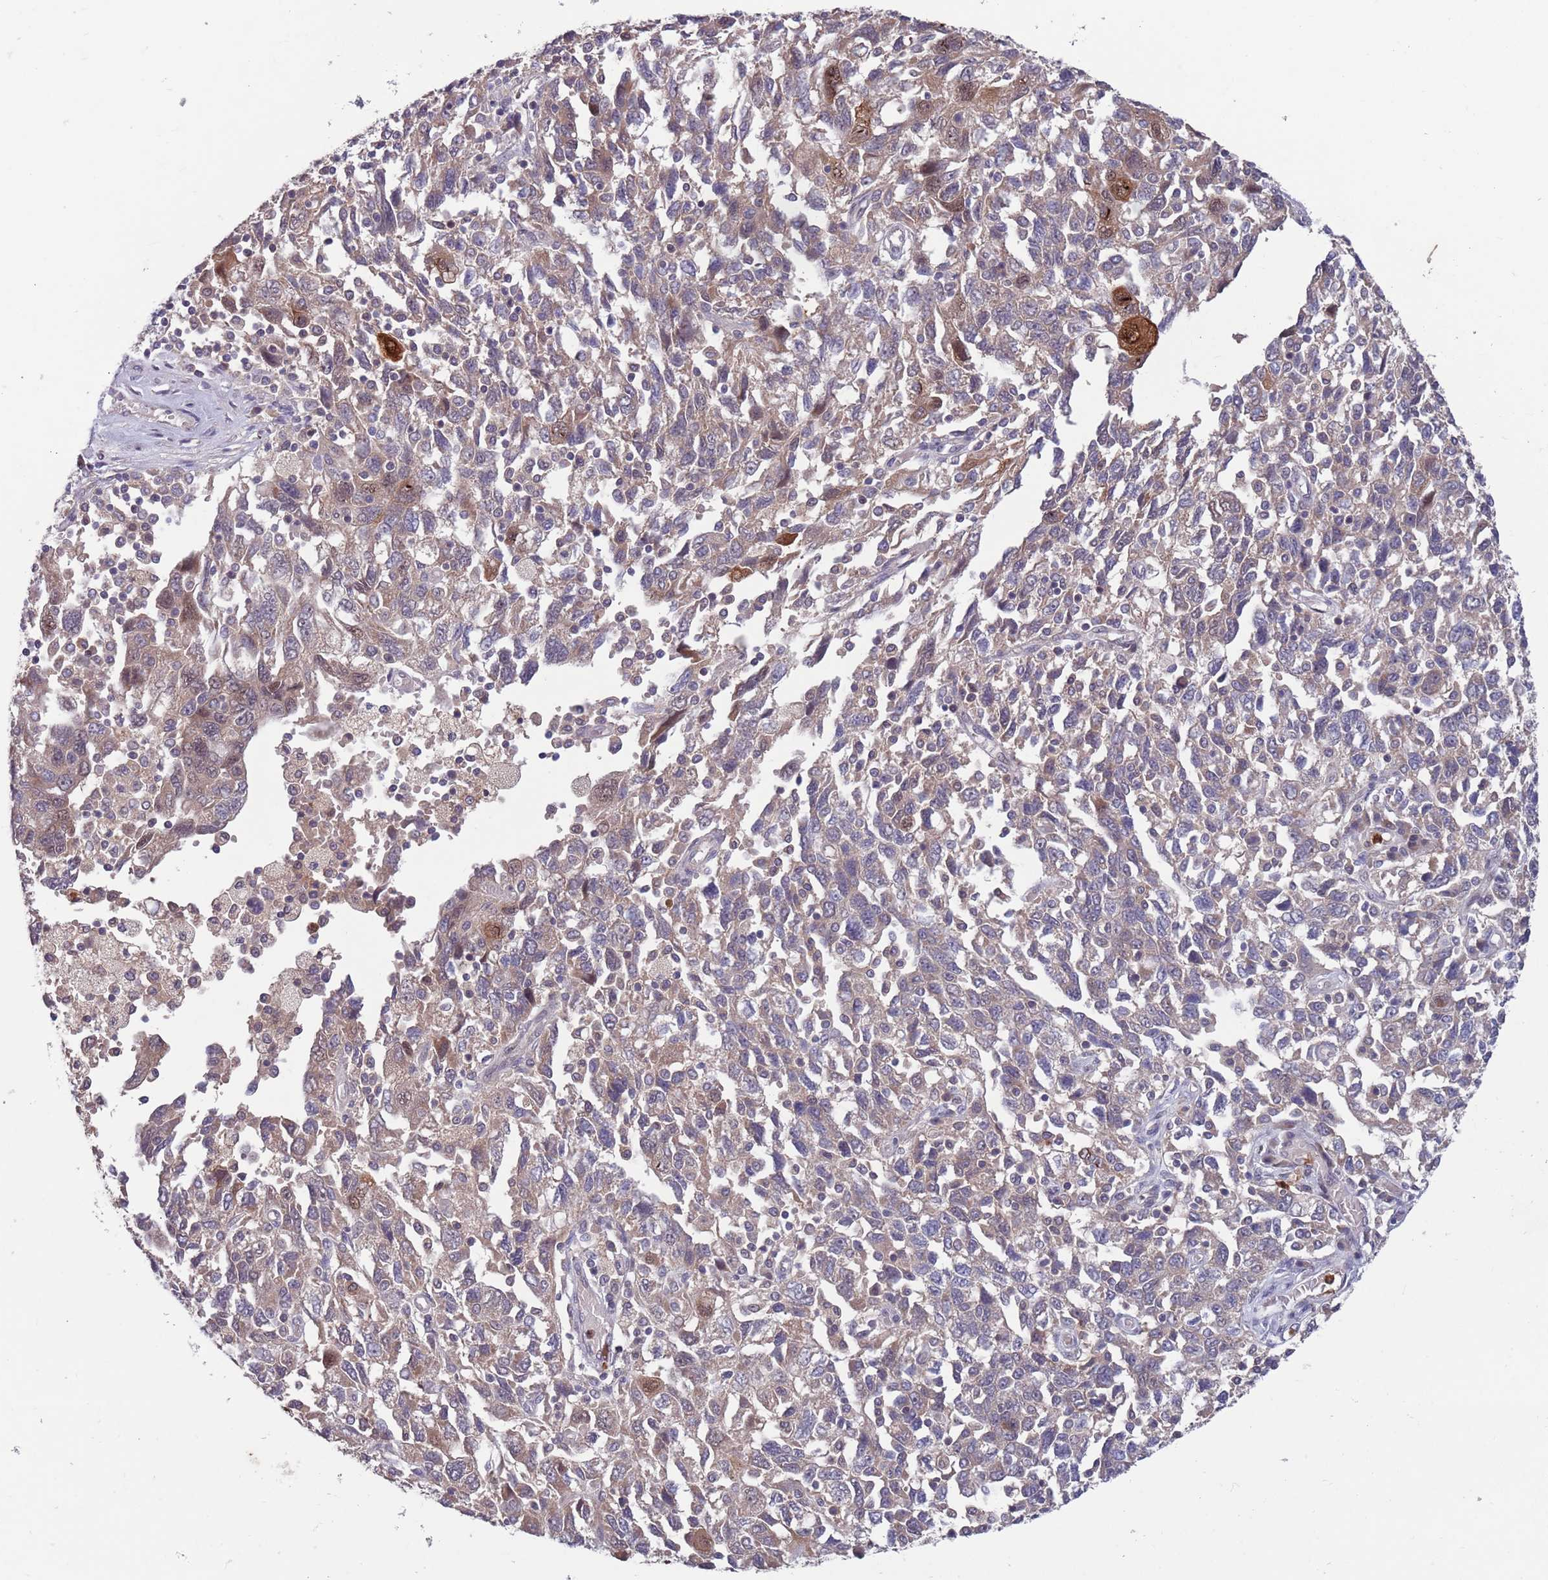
{"staining": {"intensity": "moderate", "quantity": "<25%", "location": "cytoplasmic/membranous"}, "tissue": "ovarian cancer", "cell_type": "Tumor cells", "image_type": "cancer", "snomed": [{"axis": "morphology", "description": "Carcinoma, NOS"}, {"axis": "morphology", "description": "Cystadenocarcinoma, serous, NOS"}, {"axis": "topography", "description": "Ovary"}], "caption": "Carcinoma (ovarian) stained with DAB immunohistochemistry reveals low levels of moderate cytoplasmic/membranous expression in about <25% of tumor cells.", "gene": "TYW1", "patient": {"sex": "female", "age": 69}}